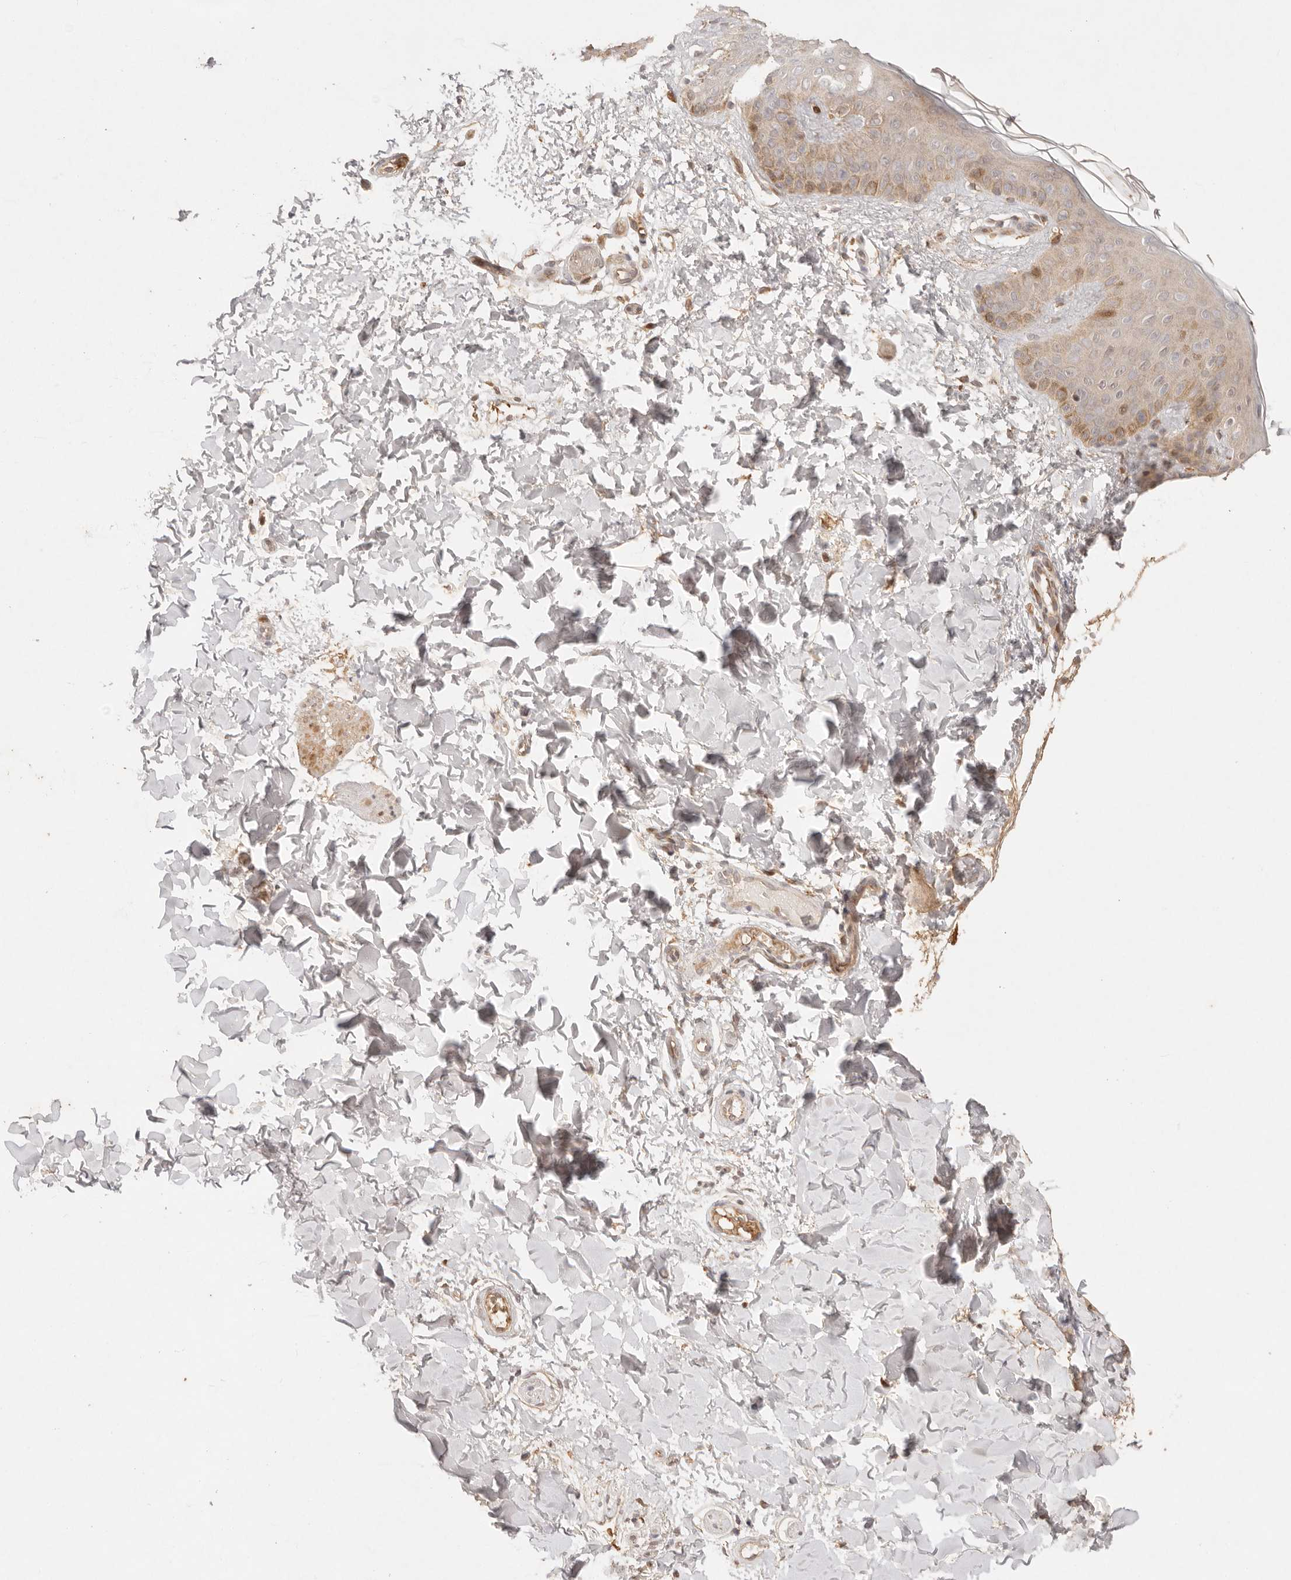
{"staining": {"intensity": "moderate", "quantity": "25%-75%", "location": "cytoplasmic/membranous"}, "tissue": "skin", "cell_type": "Fibroblasts", "image_type": "normal", "snomed": [{"axis": "morphology", "description": "Normal tissue, NOS"}, {"axis": "morphology", "description": "Neoplasm, benign, NOS"}, {"axis": "topography", "description": "Skin"}, {"axis": "topography", "description": "Soft tissue"}], "caption": "Skin stained for a protein (brown) demonstrates moderate cytoplasmic/membranous positive expression in approximately 25%-75% of fibroblasts.", "gene": "PHLDA3", "patient": {"sex": "male", "age": 26}}